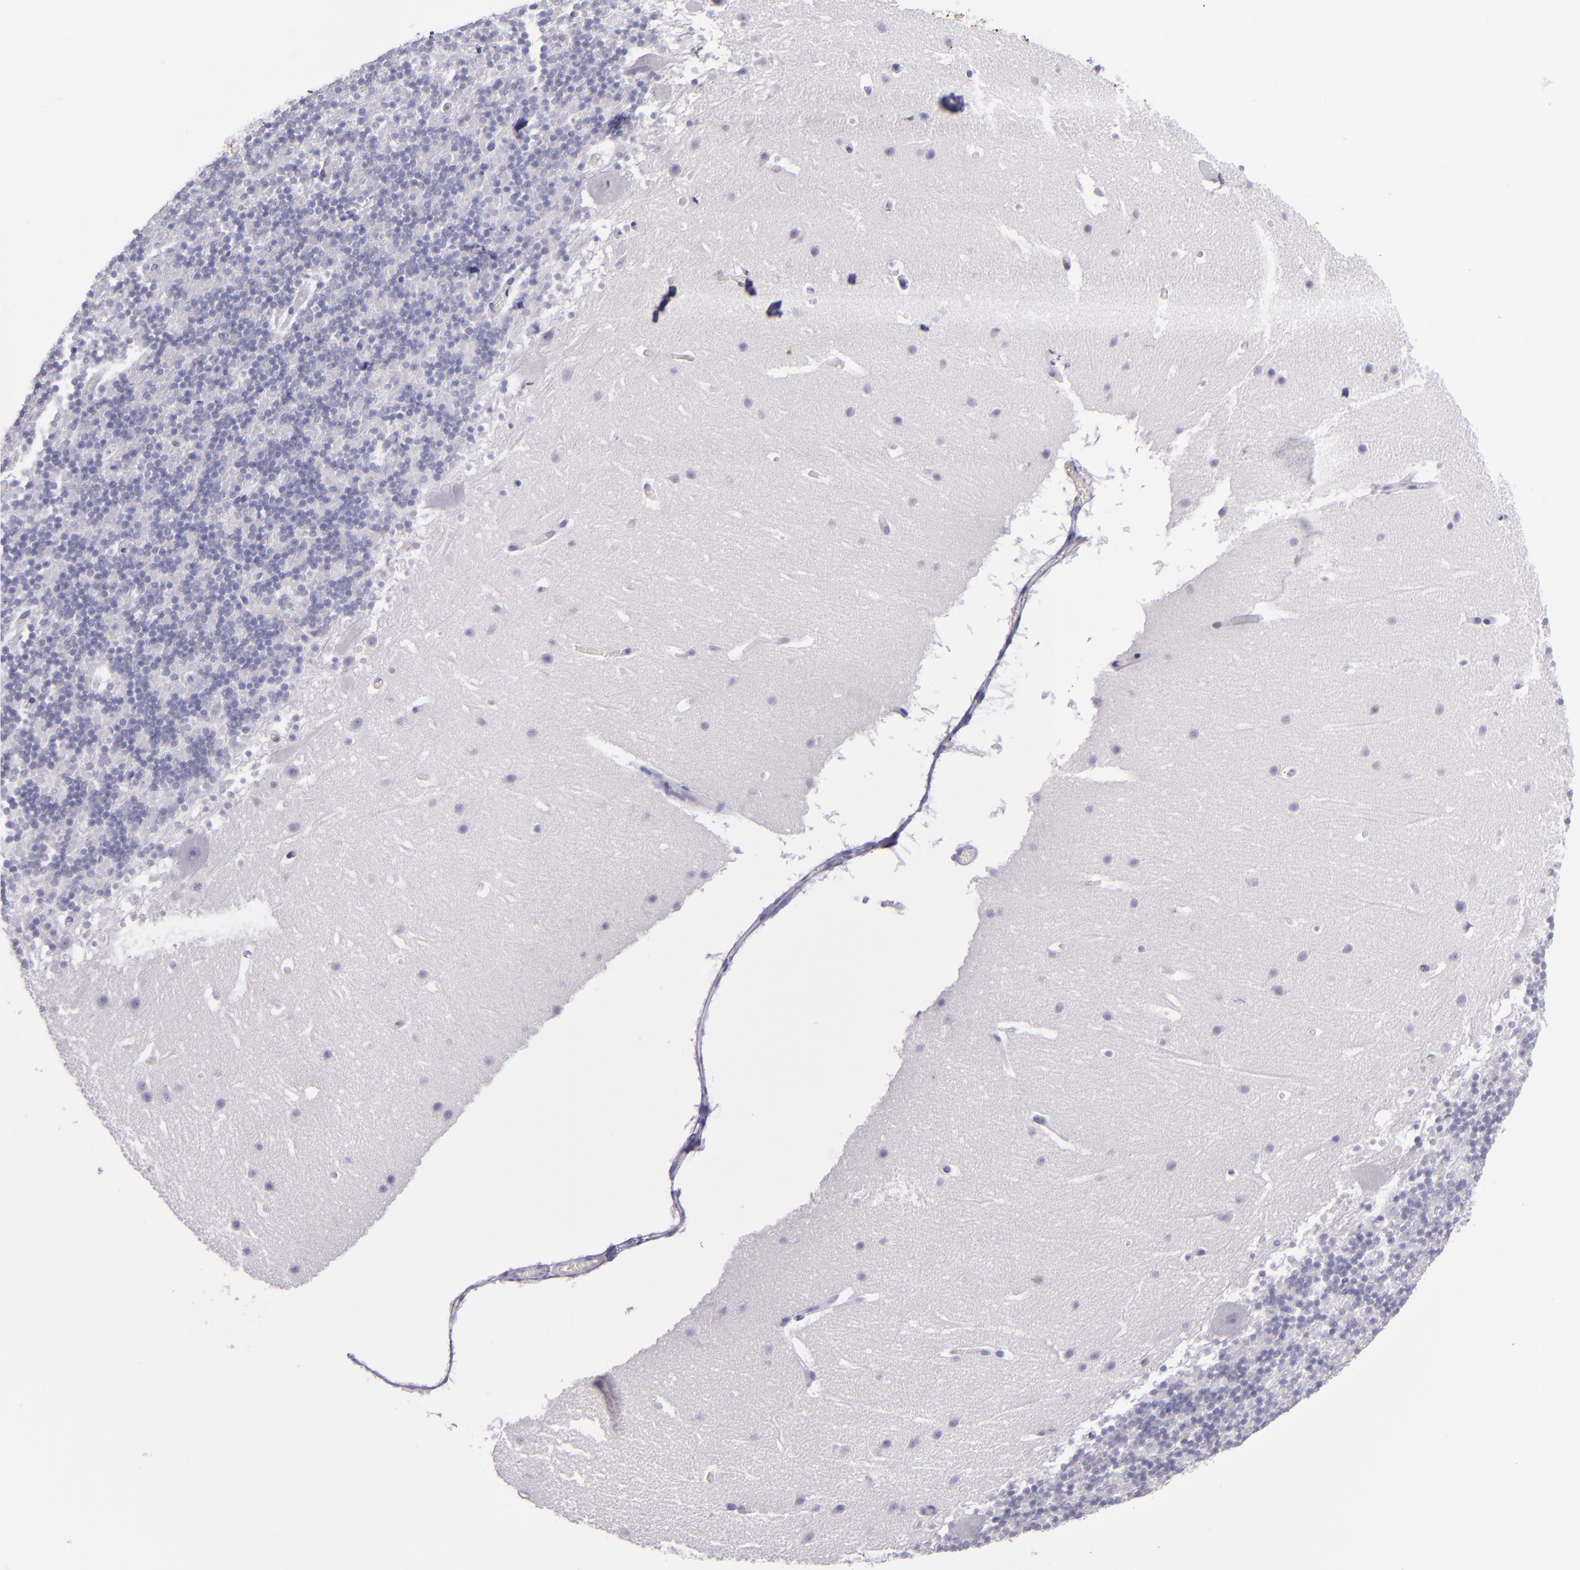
{"staining": {"intensity": "negative", "quantity": "none", "location": "none"}, "tissue": "cerebellum", "cell_type": "Cells in granular layer", "image_type": "normal", "snomed": [{"axis": "morphology", "description": "Normal tissue, NOS"}, {"axis": "topography", "description": "Cerebellum"}], "caption": "Protein analysis of unremarkable cerebellum exhibits no significant positivity in cells in granular layer.", "gene": "TNNT3", "patient": {"sex": "male", "age": 45}}